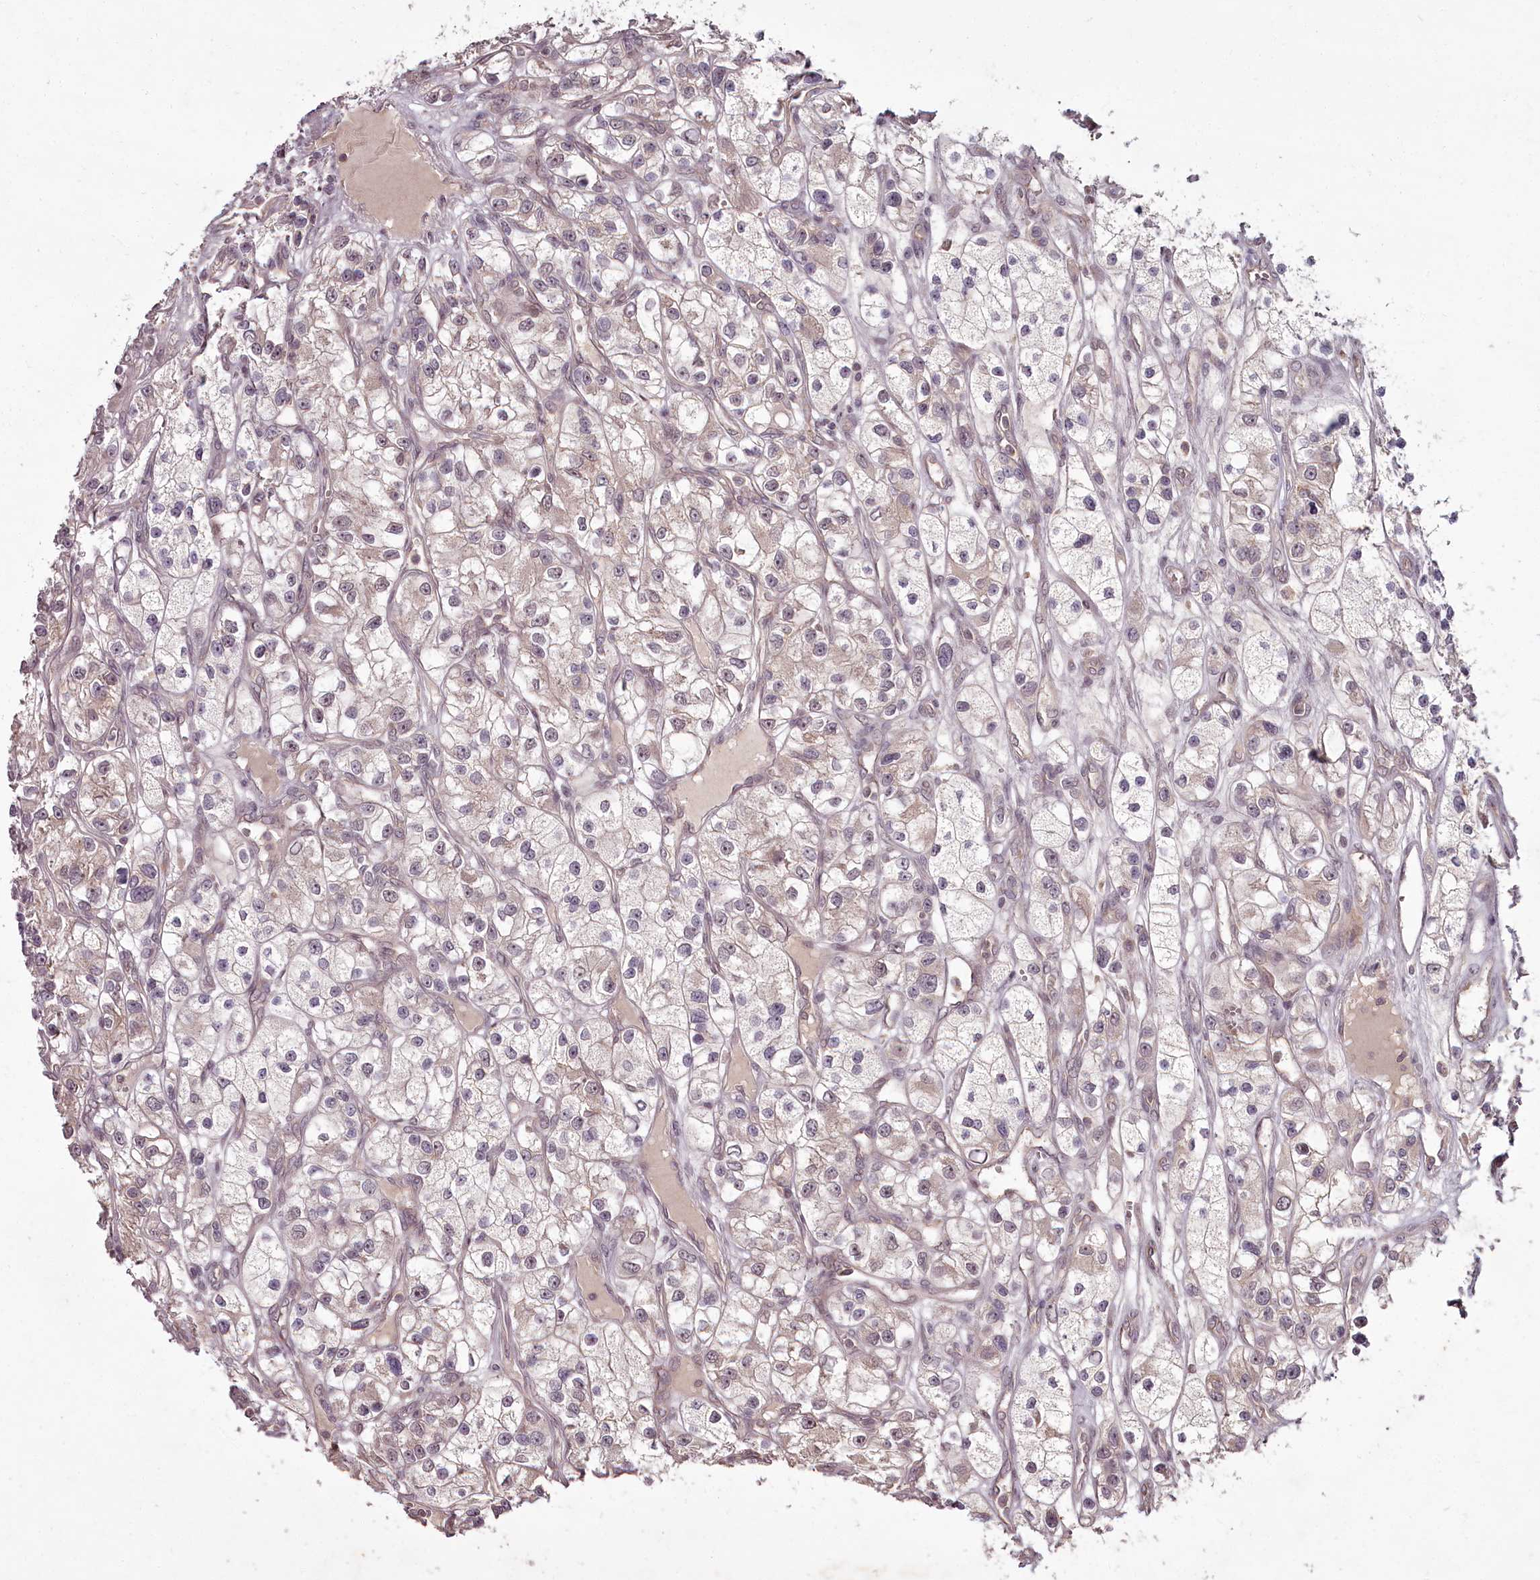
{"staining": {"intensity": "weak", "quantity": "<25%", "location": "cytoplasmic/membranous"}, "tissue": "renal cancer", "cell_type": "Tumor cells", "image_type": "cancer", "snomed": [{"axis": "morphology", "description": "Adenocarcinoma, NOS"}, {"axis": "topography", "description": "Kidney"}], "caption": "Renal cancer (adenocarcinoma) was stained to show a protein in brown. There is no significant positivity in tumor cells.", "gene": "PCBP2", "patient": {"sex": "female", "age": 57}}